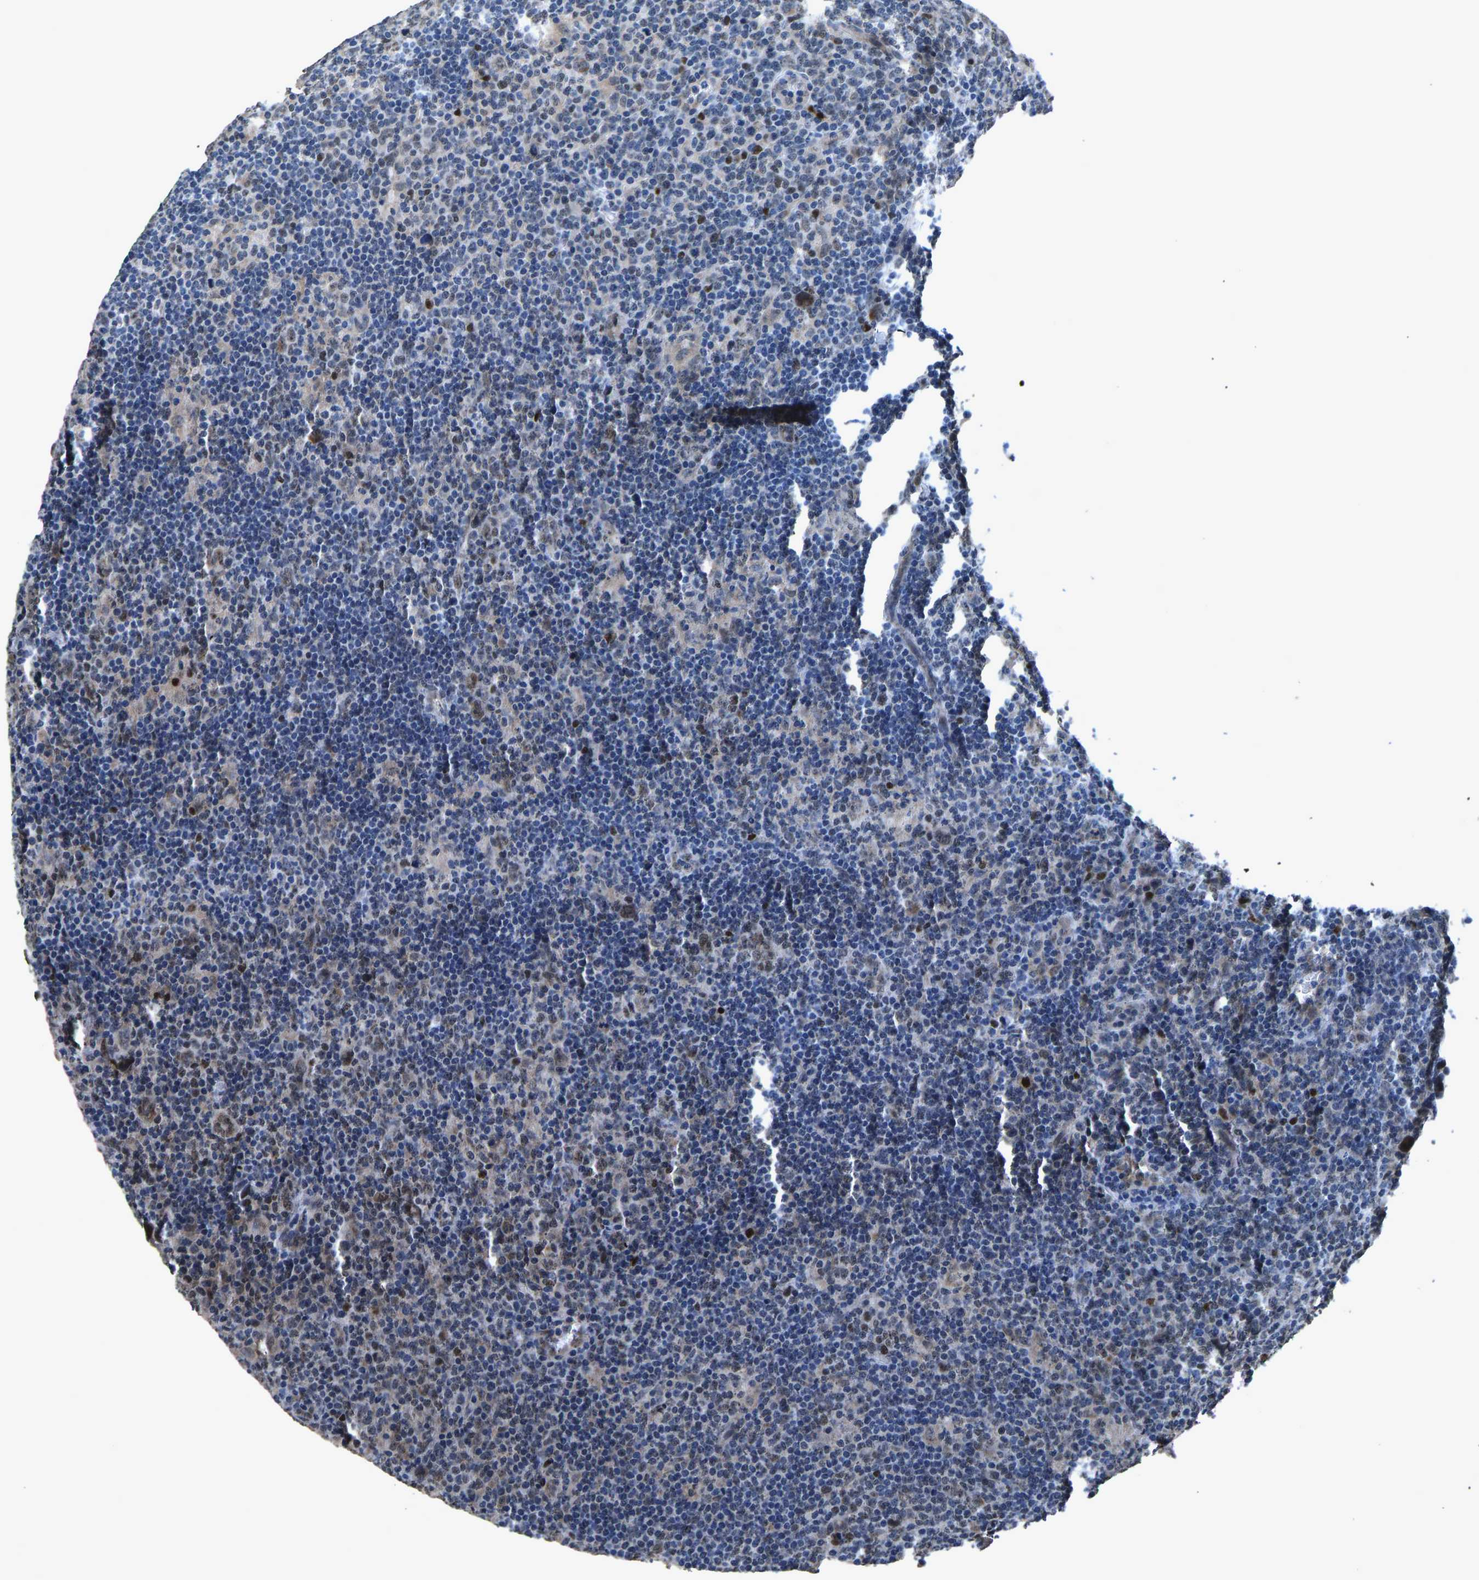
{"staining": {"intensity": "weak", "quantity": "25%-75%", "location": "nuclear"}, "tissue": "lymphoma", "cell_type": "Tumor cells", "image_type": "cancer", "snomed": [{"axis": "morphology", "description": "Hodgkin's disease, NOS"}, {"axis": "topography", "description": "Lymph node"}], "caption": "A micrograph showing weak nuclear staining in about 25%-75% of tumor cells in lymphoma, as visualized by brown immunohistochemical staining.", "gene": "FOS", "patient": {"sex": "female", "age": 57}}